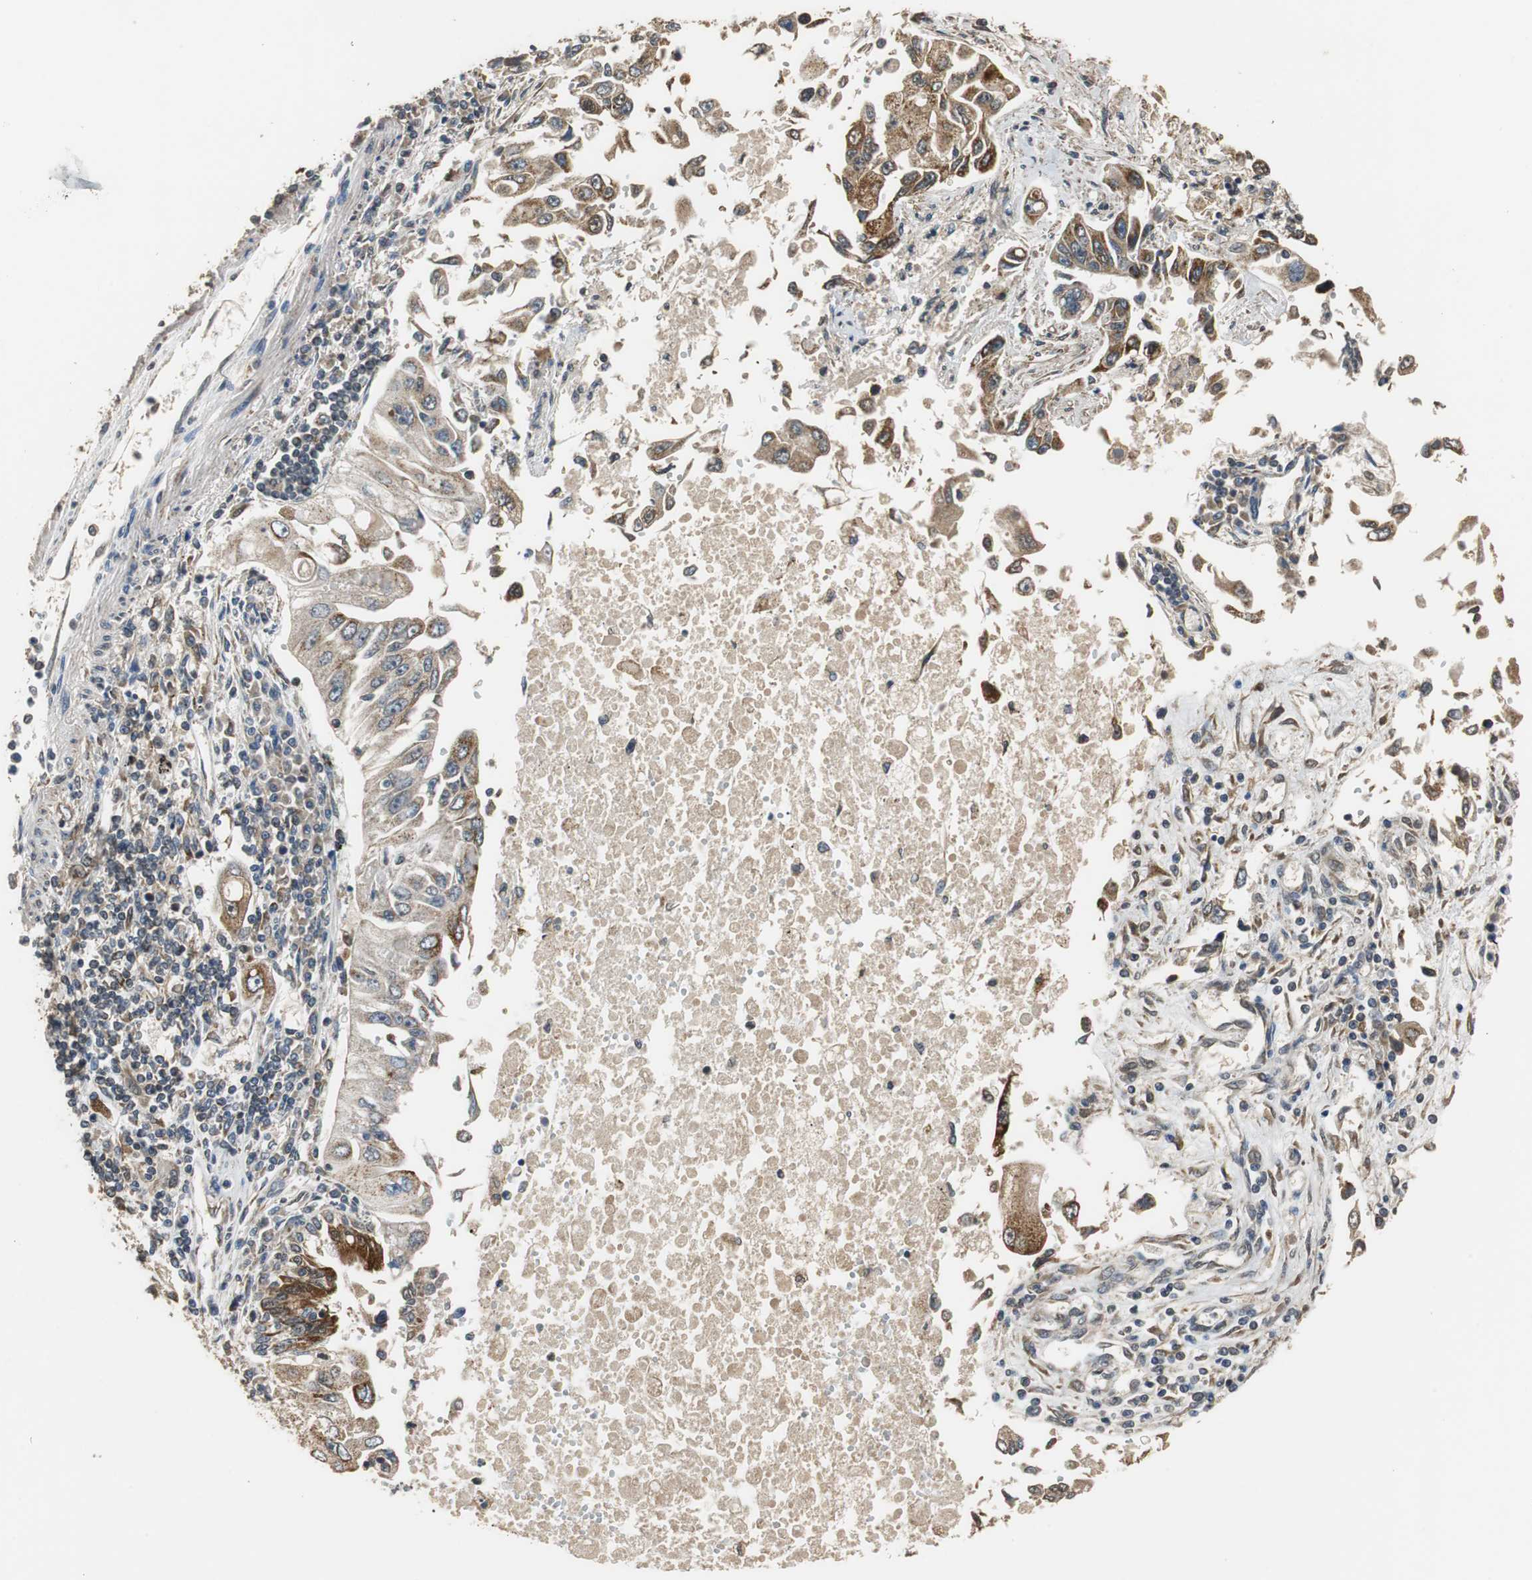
{"staining": {"intensity": "moderate", "quantity": ">75%", "location": "cytoplasmic/membranous"}, "tissue": "lung cancer", "cell_type": "Tumor cells", "image_type": "cancer", "snomed": [{"axis": "morphology", "description": "Adenocarcinoma, NOS"}, {"axis": "topography", "description": "Lung"}], "caption": "Approximately >75% of tumor cells in lung adenocarcinoma show moderate cytoplasmic/membranous protein positivity as visualized by brown immunohistochemical staining.", "gene": "HMGCL", "patient": {"sex": "male", "age": 84}}